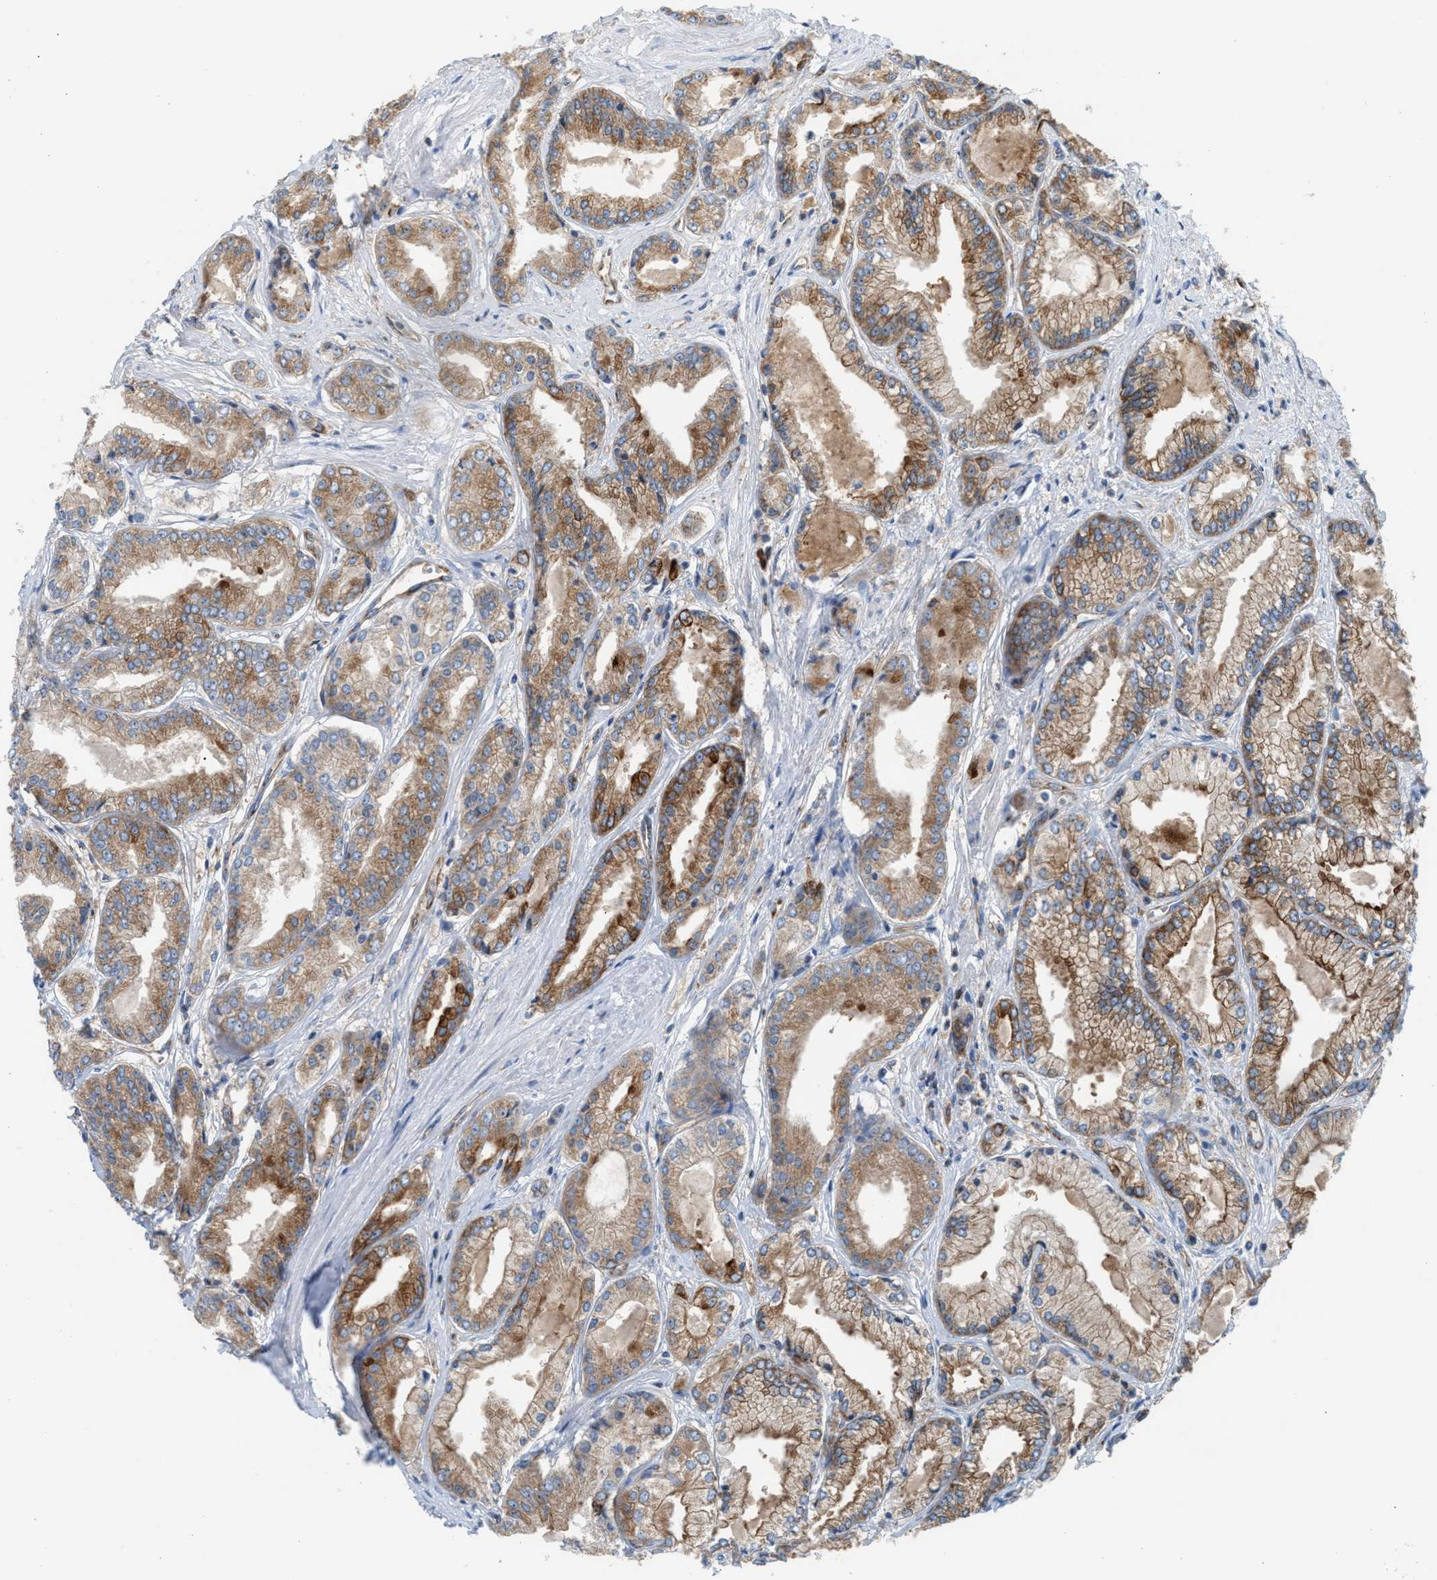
{"staining": {"intensity": "moderate", "quantity": ">75%", "location": "cytoplasmic/membranous"}, "tissue": "prostate cancer", "cell_type": "Tumor cells", "image_type": "cancer", "snomed": [{"axis": "morphology", "description": "Adenocarcinoma, Low grade"}, {"axis": "topography", "description": "Prostate"}], "caption": "Protein staining of prostate low-grade adenocarcinoma tissue demonstrates moderate cytoplasmic/membranous staining in approximately >75% of tumor cells. (DAB = brown stain, brightfield microscopy at high magnification).", "gene": "TBC1D15", "patient": {"sex": "male", "age": 52}}